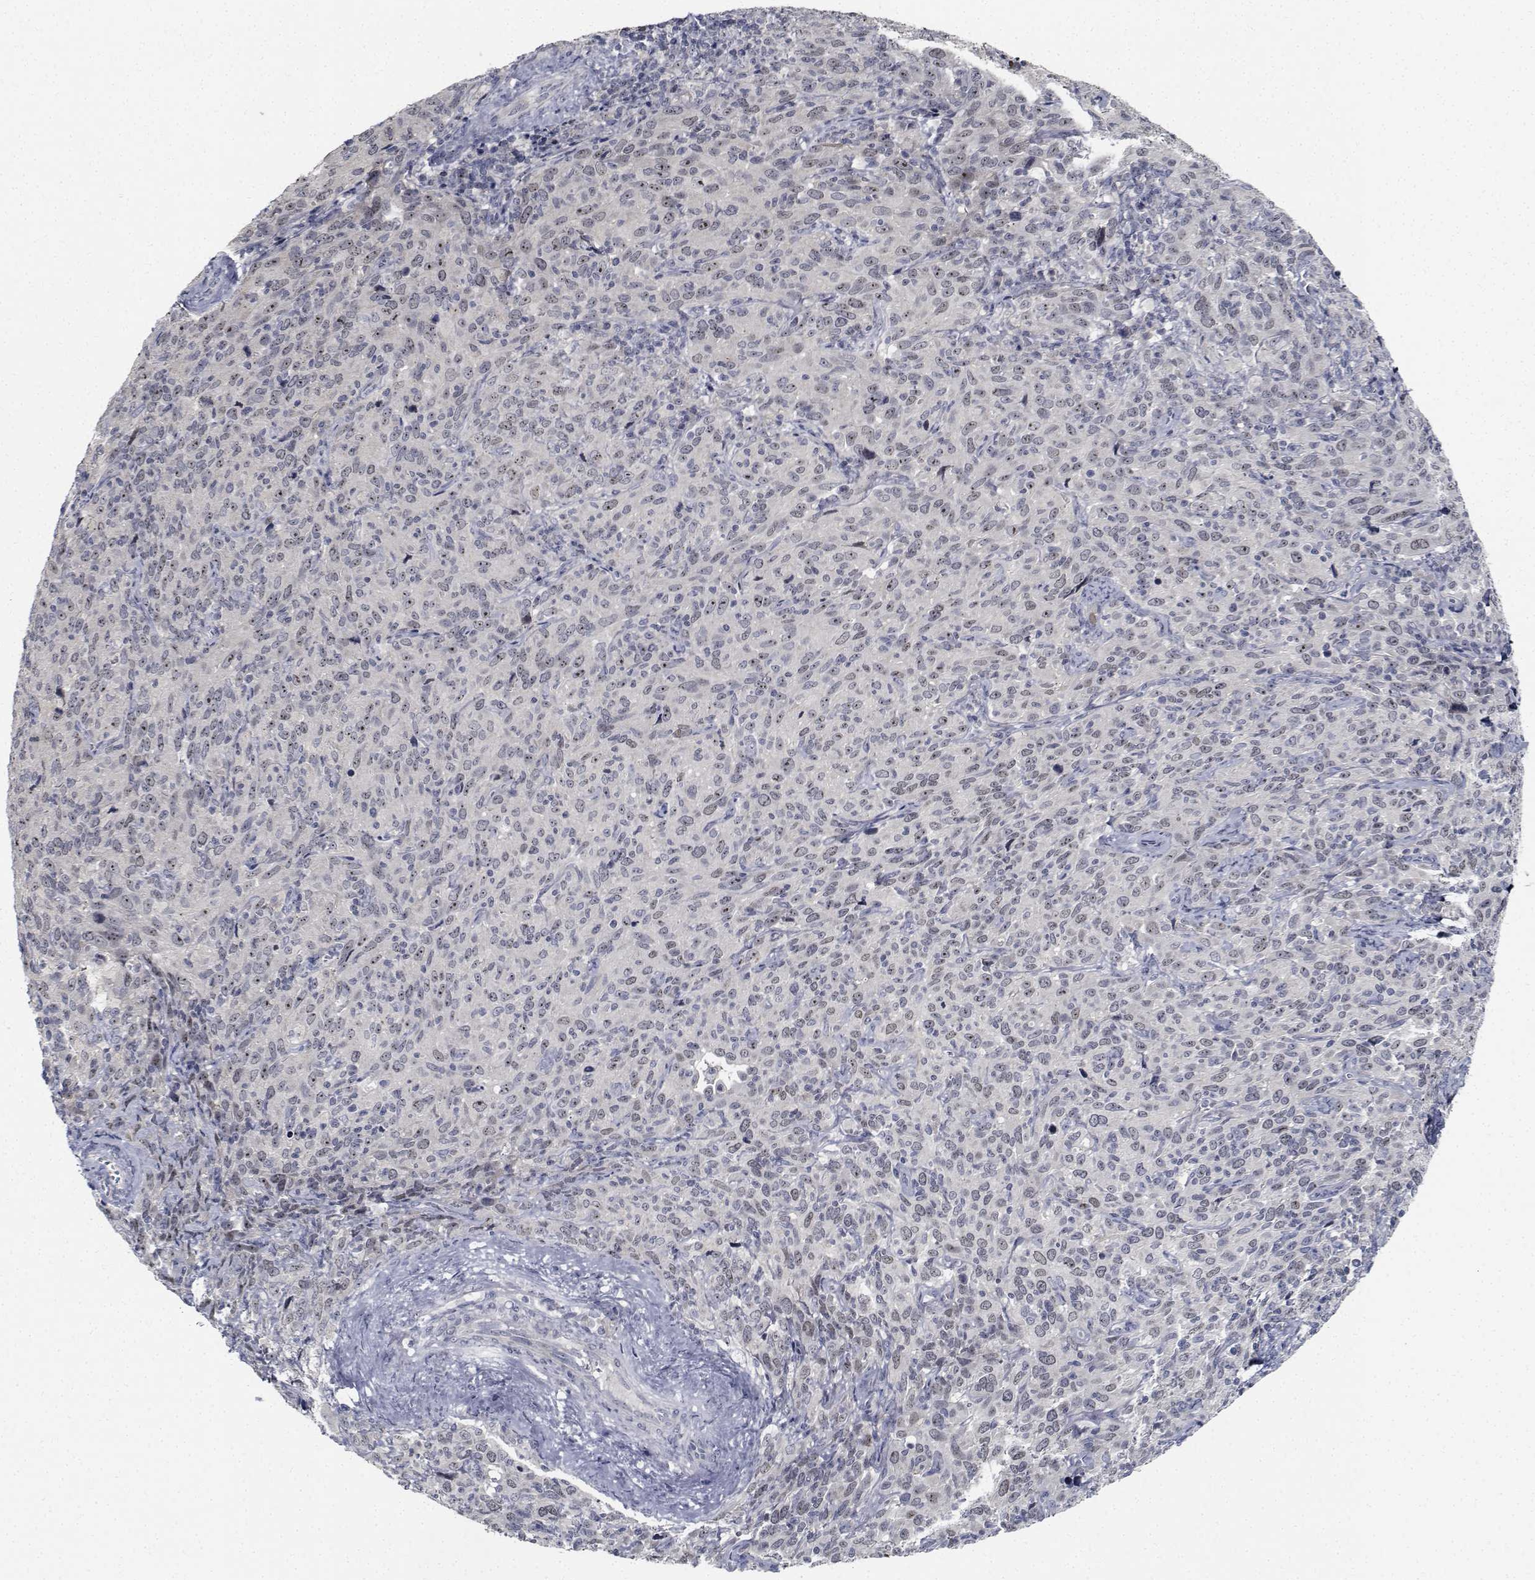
{"staining": {"intensity": "weak", "quantity": "25%-75%", "location": "nuclear"}, "tissue": "cervical cancer", "cell_type": "Tumor cells", "image_type": "cancer", "snomed": [{"axis": "morphology", "description": "Squamous cell carcinoma, NOS"}, {"axis": "topography", "description": "Cervix"}], "caption": "Immunohistochemical staining of human cervical squamous cell carcinoma exhibits low levels of weak nuclear protein positivity in about 25%-75% of tumor cells.", "gene": "NVL", "patient": {"sex": "female", "age": 51}}